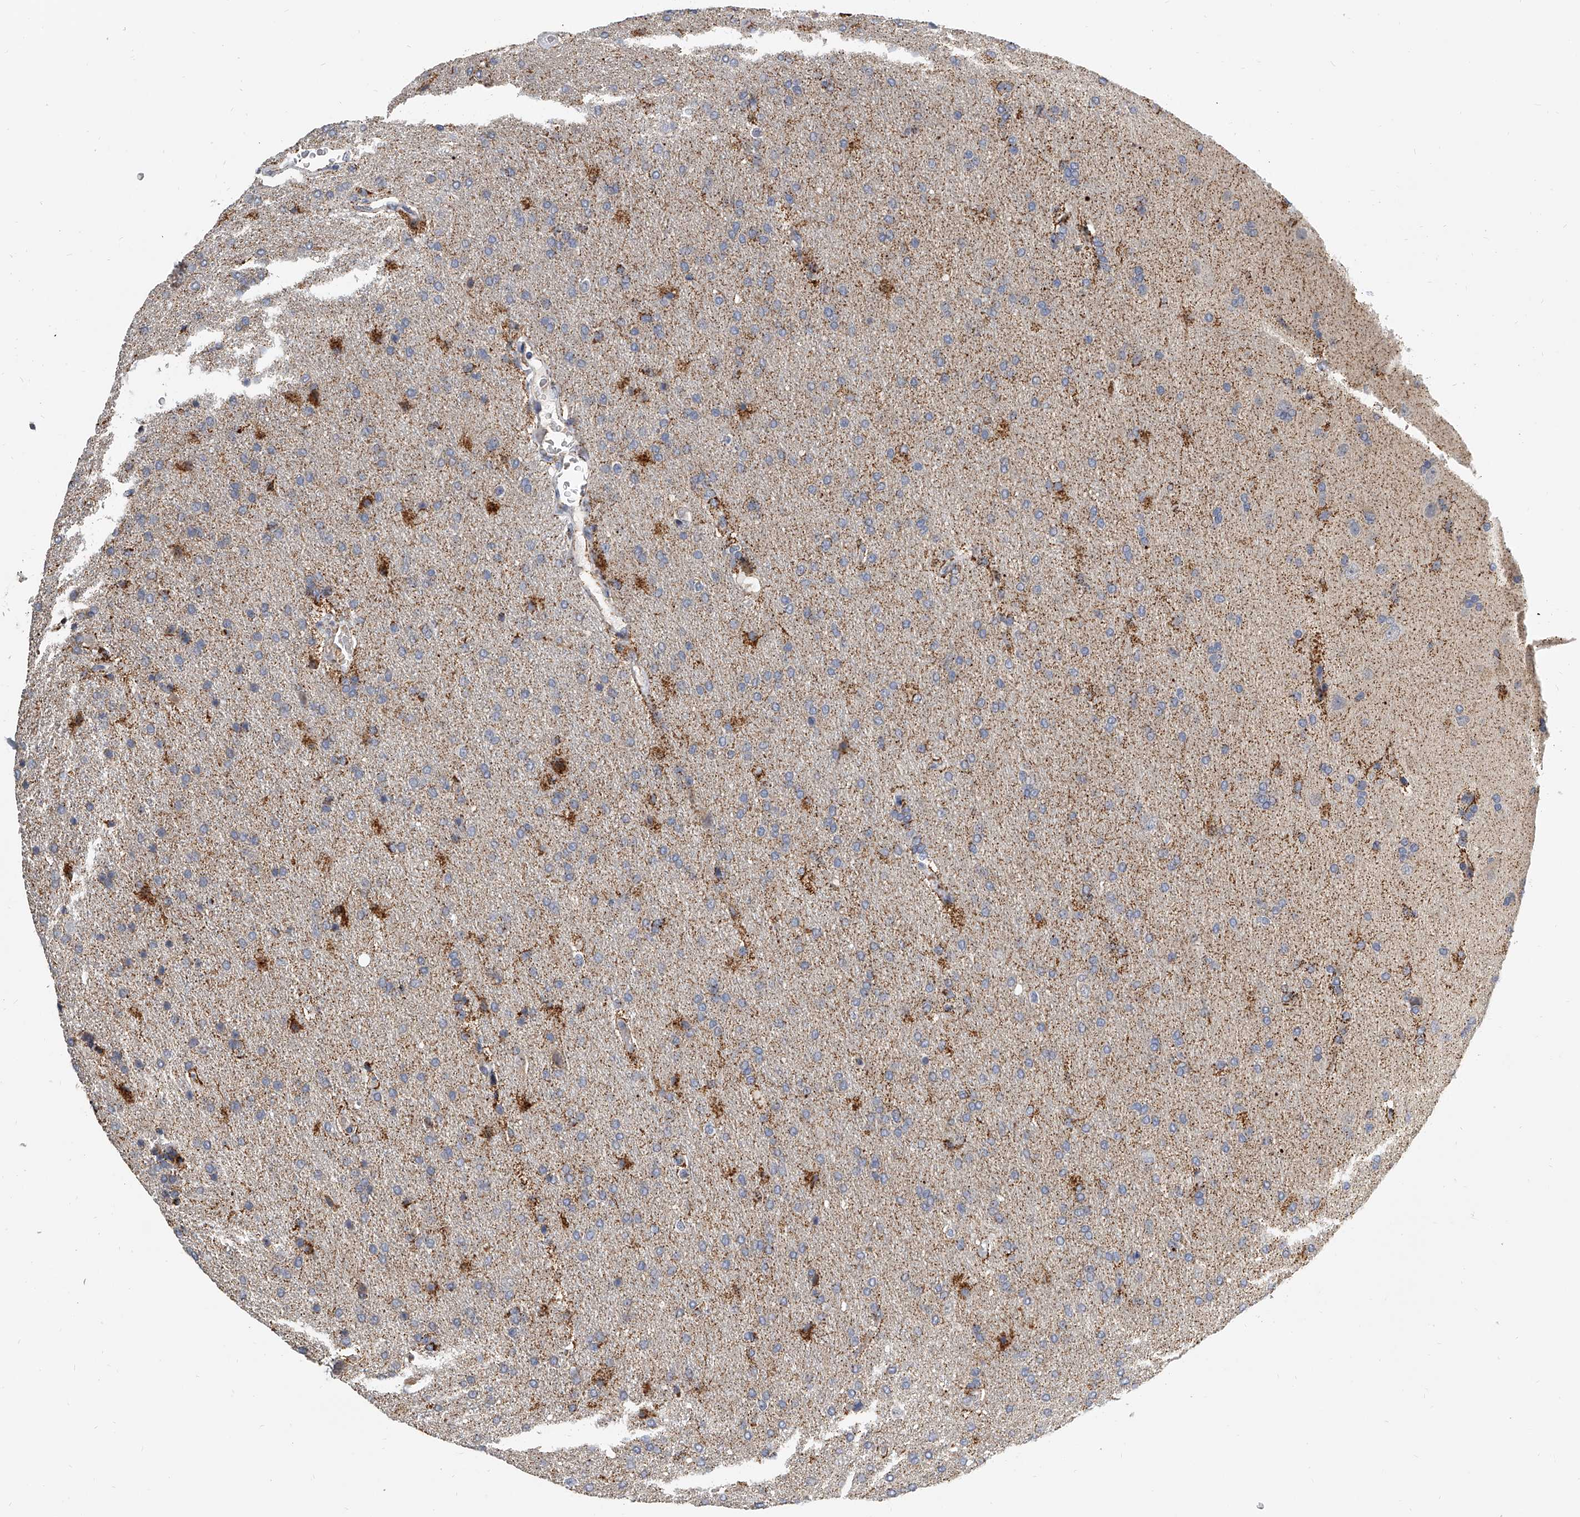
{"staining": {"intensity": "moderate", "quantity": "<25%", "location": "cytoplasmic/membranous"}, "tissue": "glioma", "cell_type": "Tumor cells", "image_type": "cancer", "snomed": [{"axis": "morphology", "description": "Glioma, malignant, High grade"}, {"axis": "topography", "description": "Brain"}], "caption": "IHC of human malignant glioma (high-grade) shows low levels of moderate cytoplasmic/membranous positivity in approximately <25% of tumor cells.", "gene": "KLHL7", "patient": {"sex": "male", "age": 72}}